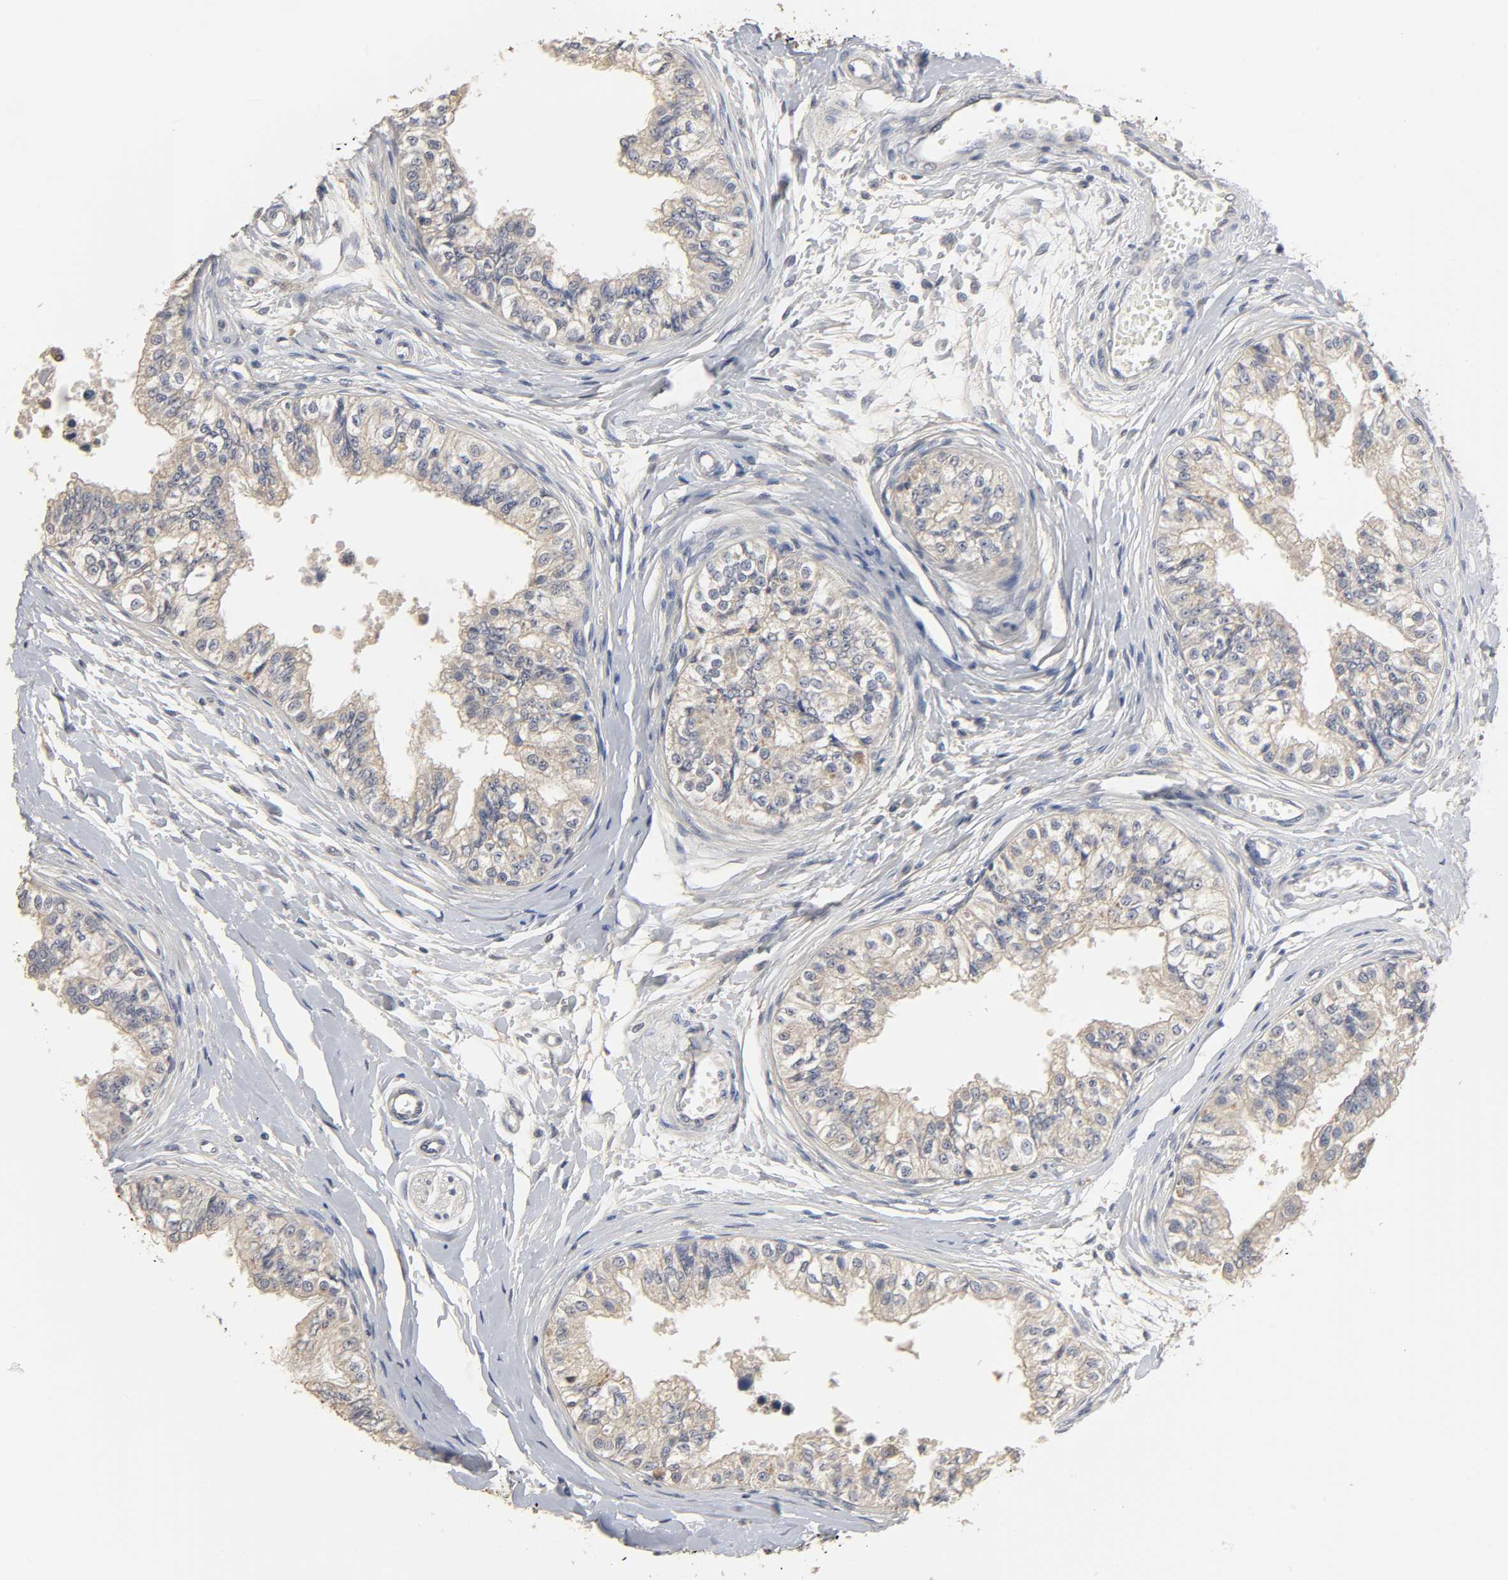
{"staining": {"intensity": "weak", "quantity": ">75%", "location": "cytoplasmic/membranous"}, "tissue": "epididymis", "cell_type": "Glandular cells", "image_type": "normal", "snomed": [{"axis": "morphology", "description": "Normal tissue, NOS"}, {"axis": "morphology", "description": "Adenocarcinoma, metastatic, NOS"}, {"axis": "topography", "description": "Testis"}, {"axis": "topography", "description": "Epididymis"}], "caption": "A high-resolution histopathology image shows IHC staining of unremarkable epididymis, which reveals weak cytoplasmic/membranous positivity in about >75% of glandular cells. The protein is stained brown, and the nuclei are stained in blue (DAB IHC with brightfield microscopy, high magnification).", "gene": "SLC10A2", "patient": {"sex": "male", "age": 26}}